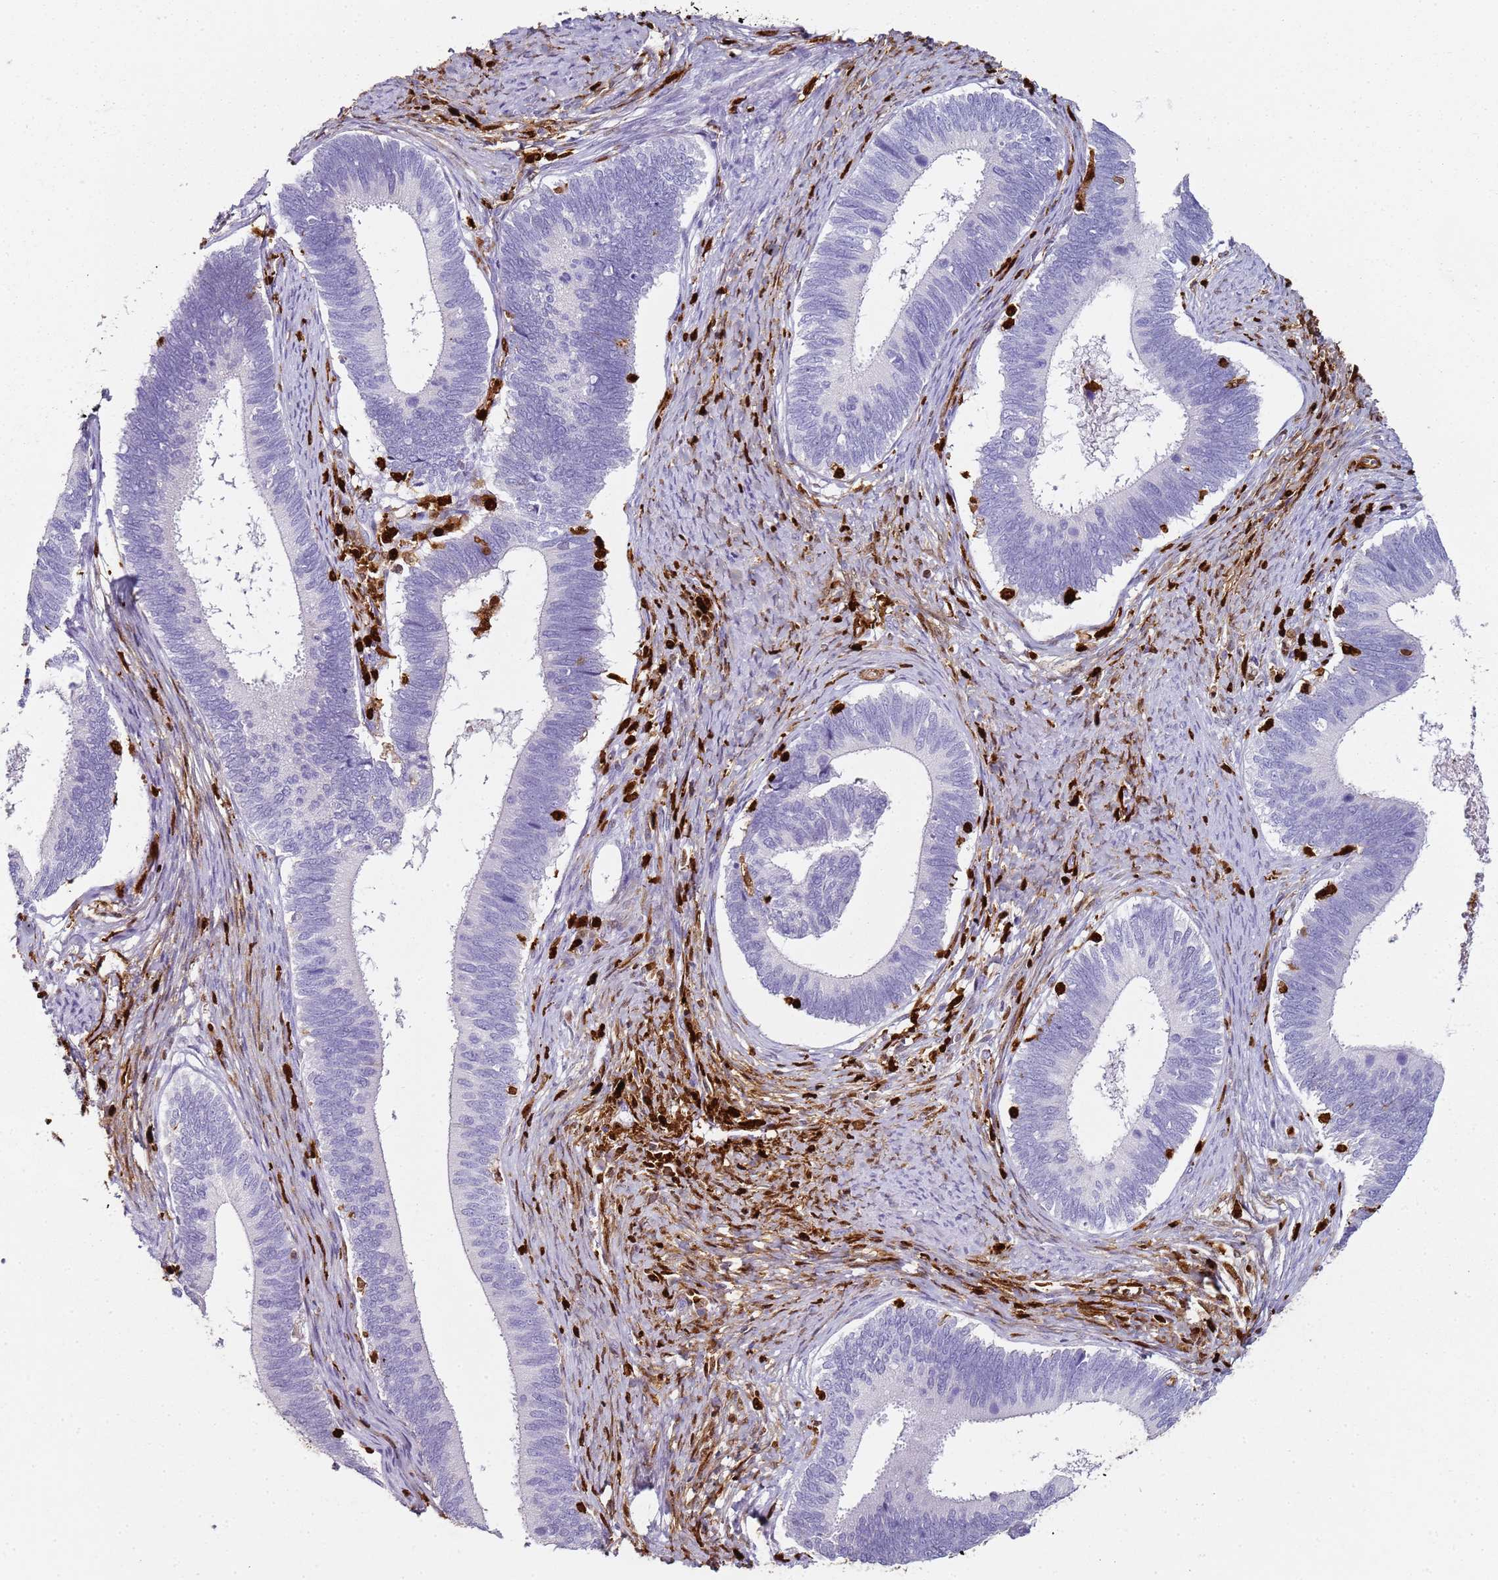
{"staining": {"intensity": "negative", "quantity": "none", "location": "none"}, "tissue": "cervical cancer", "cell_type": "Tumor cells", "image_type": "cancer", "snomed": [{"axis": "morphology", "description": "Adenocarcinoma, NOS"}, {"axis": "topography", "description": "Cervix"}], "caption": "High magnification brightfield microscopy of cervical cancer stained with DAB (brown) and counterstained with hematoxylin (blue): tumor cells show no significant positivity.", "gene": "S100A4", "patient": {"sex": "female", "age": 42}}